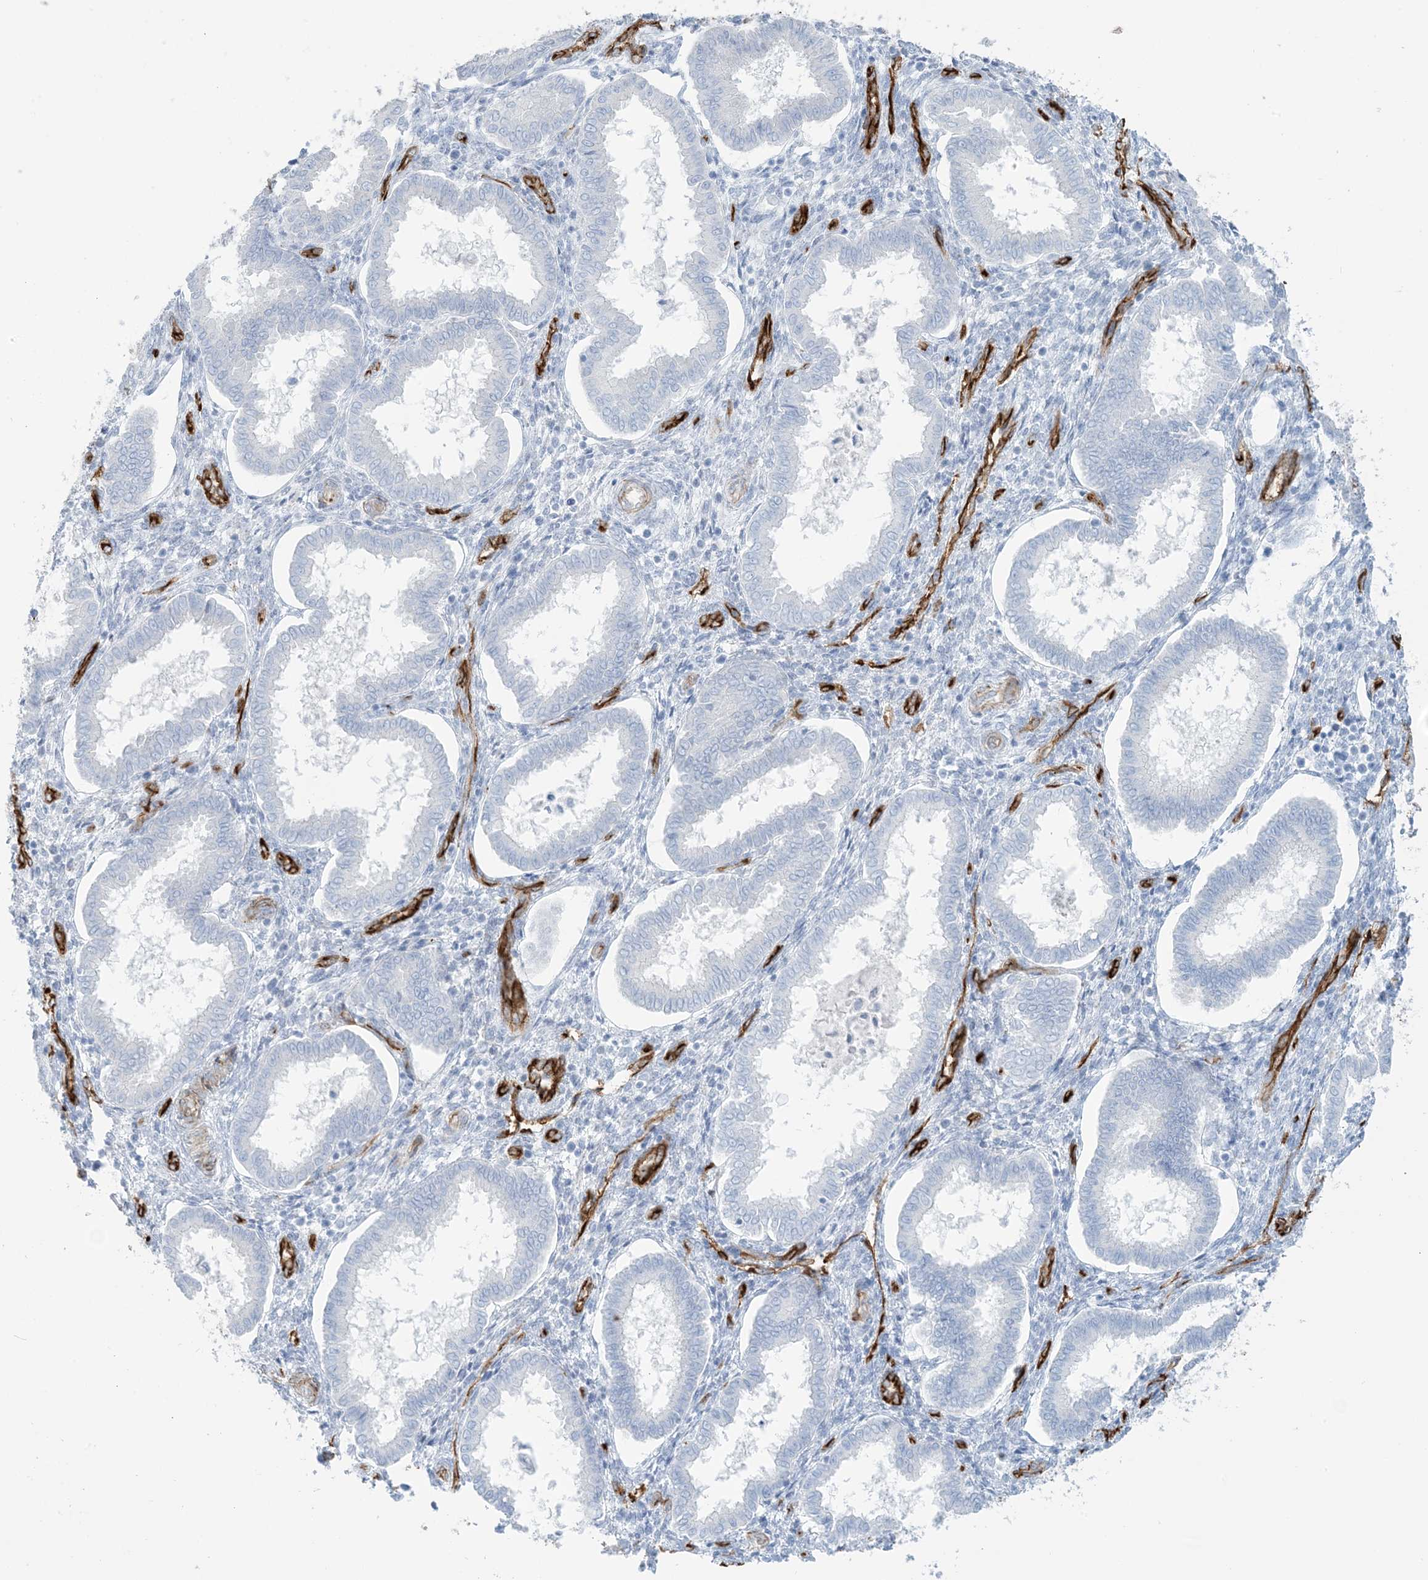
{"staining": {"intensity": "negative", "quantity": "none", "location": "none"}, "tissue": "endometrium", "cell_type": "Cells in endometrial stroma", "image_type": "normal", "snomed": [{"axis": "morphology", "description": "Normal tissue, NOS"}, {"axis": "topography", "description": "Endometrium"}], "caption": "This is an IHC photomicrograph of unremarkable human endometrium. There is no staining in cells in endometrial stroma.", "gene": "EPS8L3", "patient": {"sex": "female", "age": 24}}